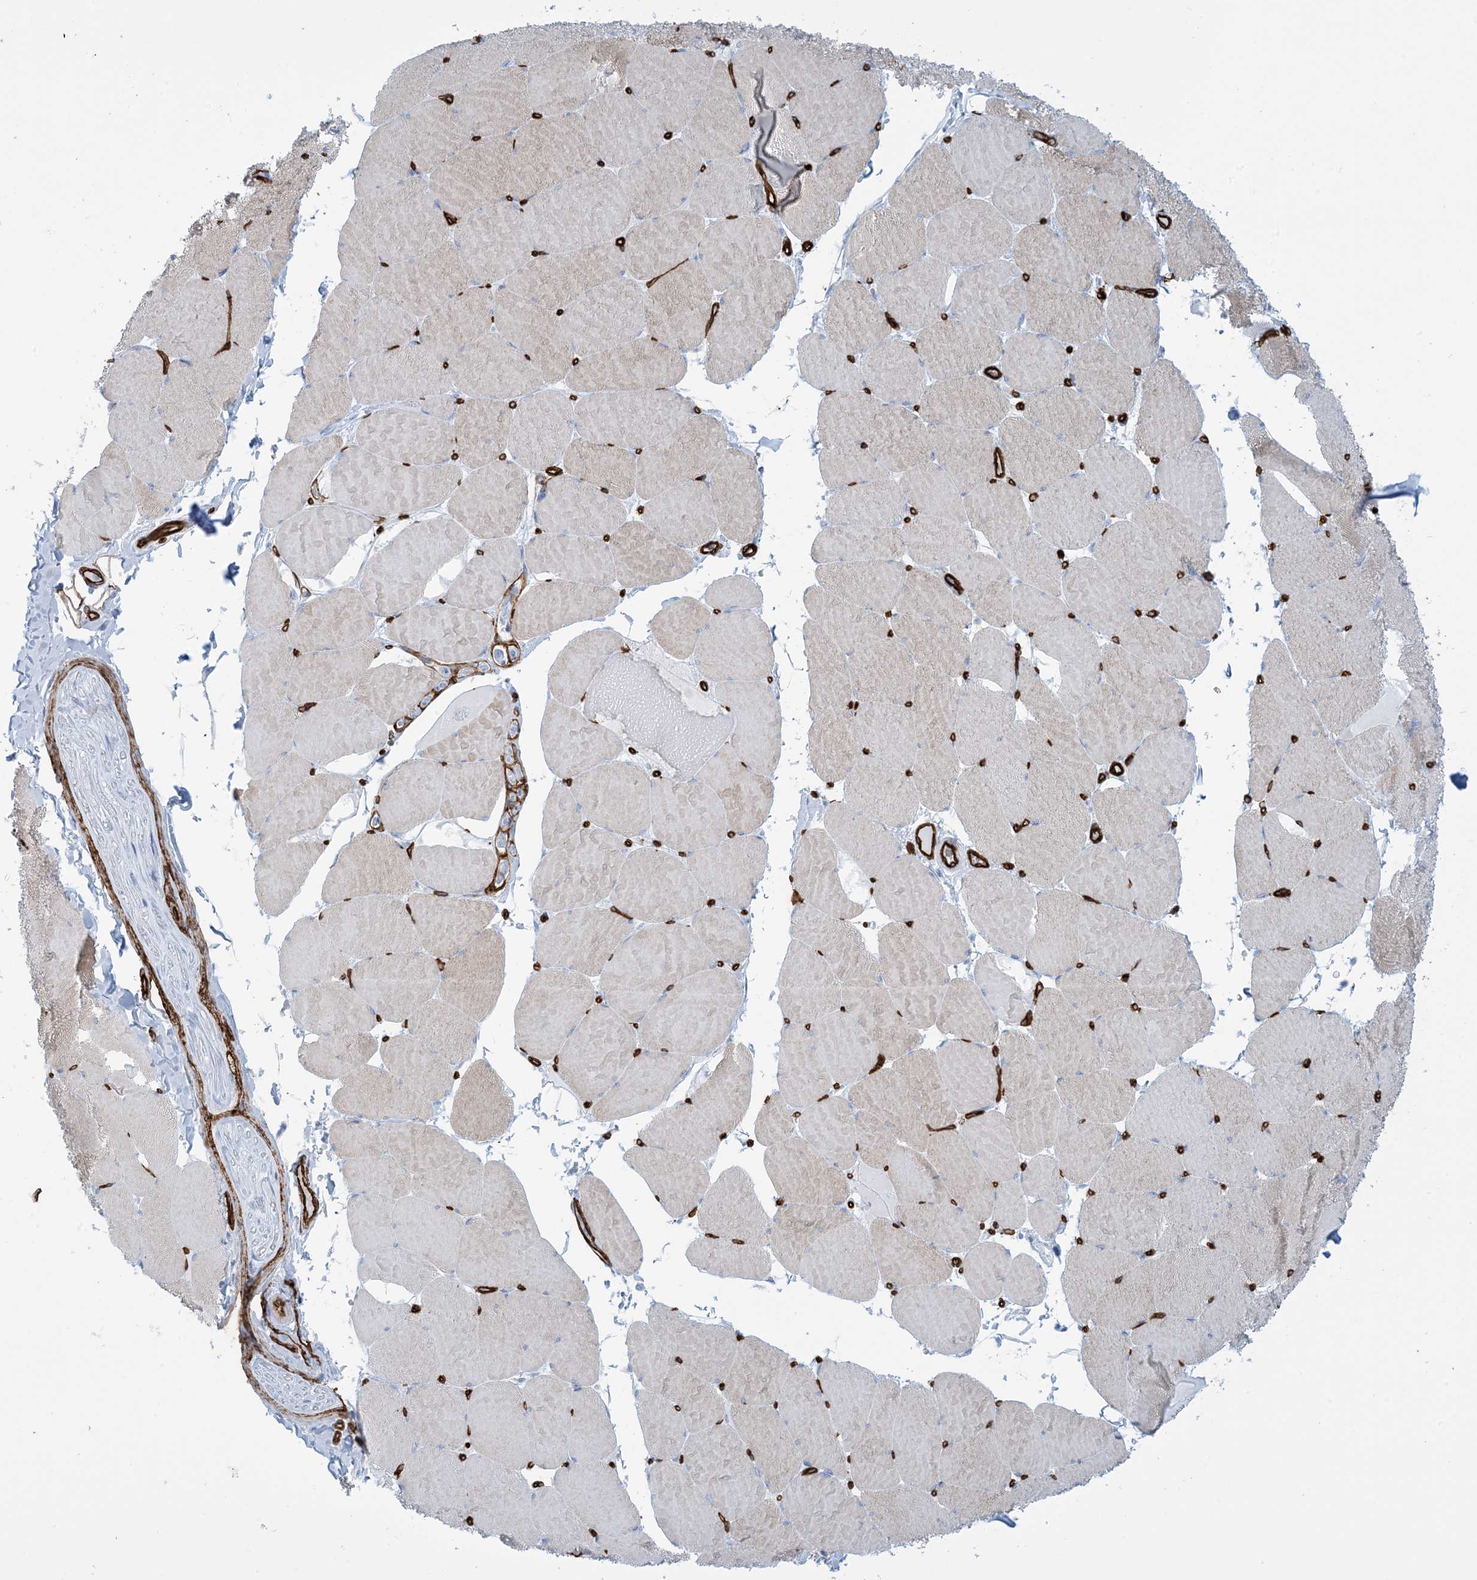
{"staining": {"intensity": "moderate", "quantity": "25%-75%", "location": "cytoplasmic/membranous"}, "tissue": "skeletal muscle", "cell_type": "Myocytes", "image_type": "normal", "snomed": [{"axis": "morphology", "description": "Normal tissue, NOS"}, {"axis": "topography", "description": "Skeletal muscle"}, {"axis": "topography", "description": "Head-Neck"}], "caption": "The histopathology image demonstrates staining of normal skeletal muscle, revealing moderate cytoplasmic/membranous protein expression (brown color) within myocytes. The staining was performed using DAB to visualize the protein expression in brown, while the nuclei were stained in blue with hematoxylin (Magnification: 20x).", "gene": "EPS8L3", "patient": {"sex": "male", "age": 66}}